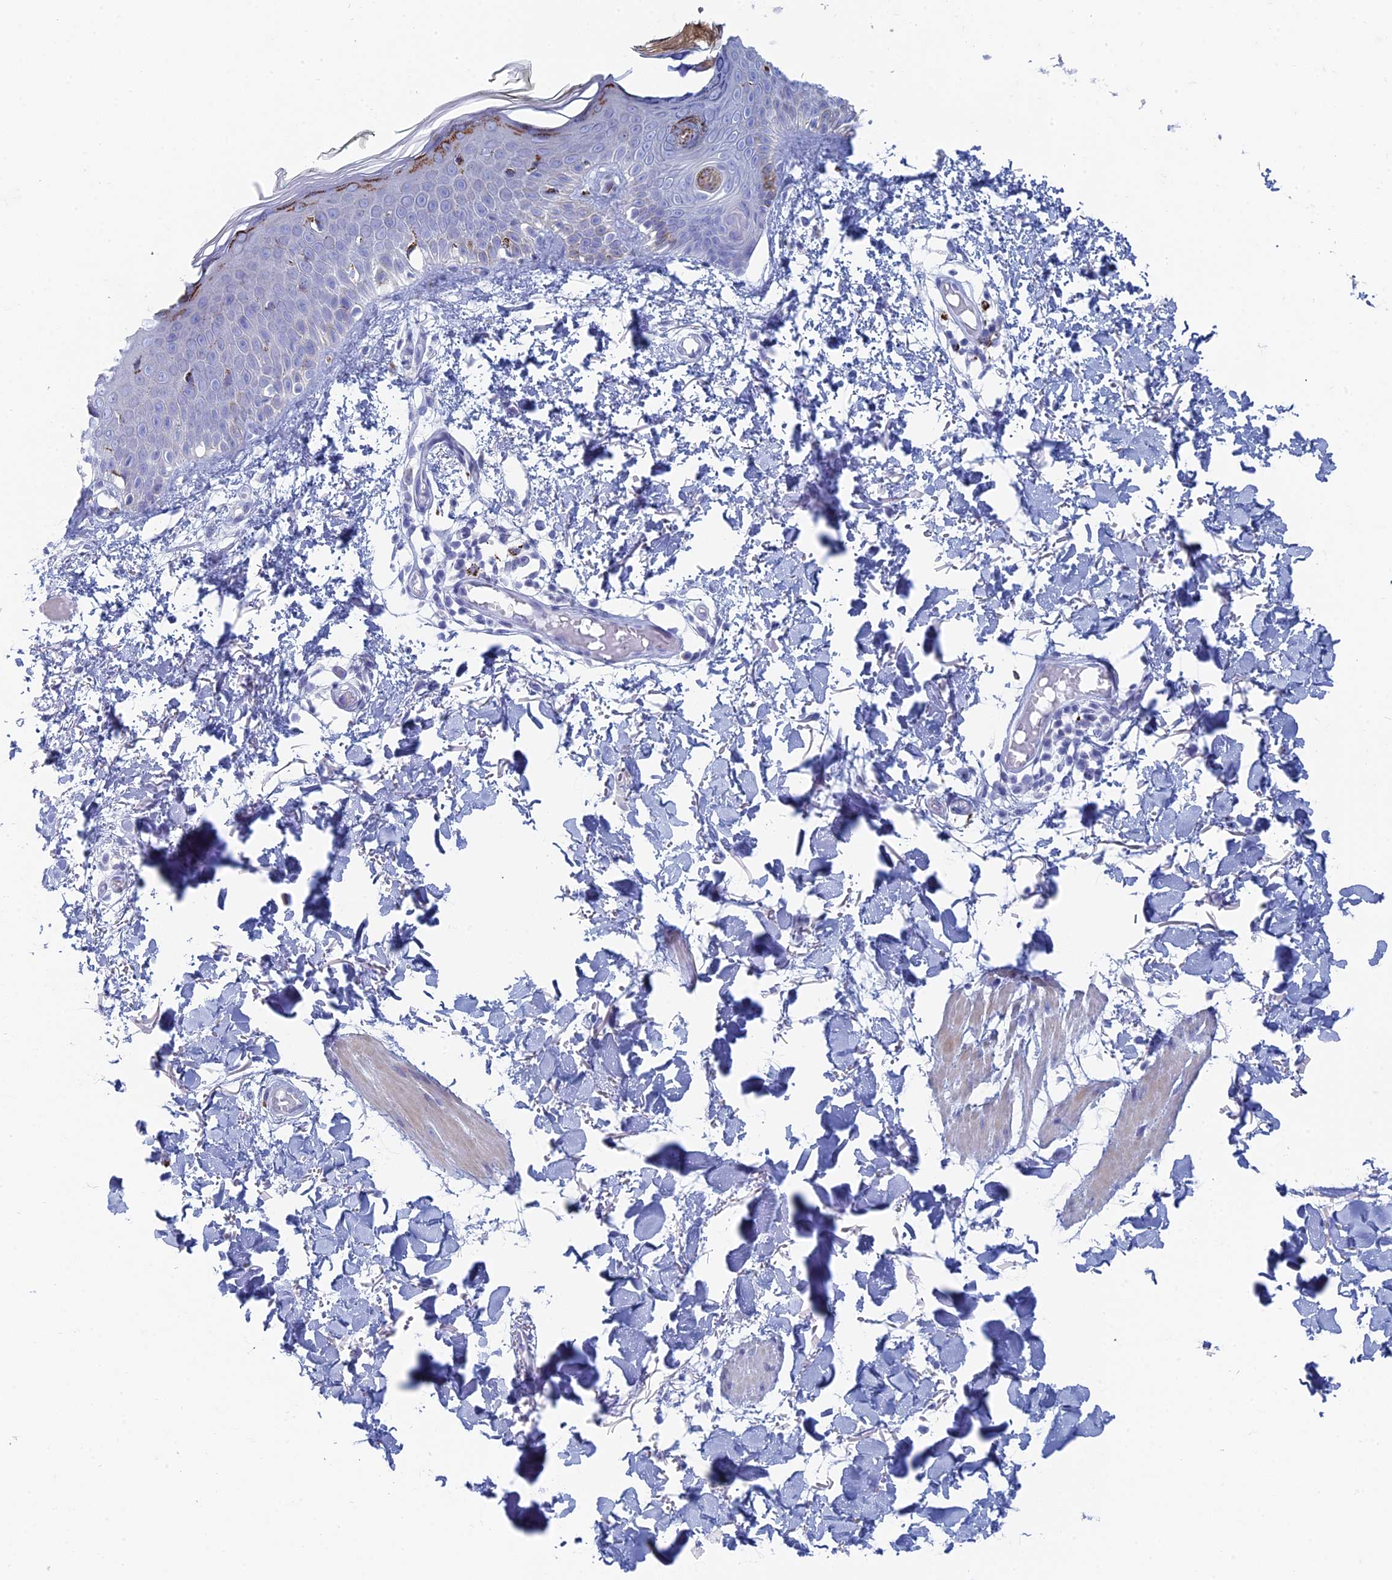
{"staining": {"intensity": "negative", "quantity": "none", "location": "none"}, "tissue": "skin", "cell_type": "Fibroblasts", "image_type": "normal", "snomed": [{"axis": "morphology", "description": "Normal tissue, NOS"}, {"axis": "topography", "description": "Skin"}], "caption": "DAB (3,3'-diaminobenzidine) immunohistochemical staining of normal skin exhibits no significant staining in fibroblasts.", "gene": "ALMS1", "patient": {"sex": "male", "age": 62}}